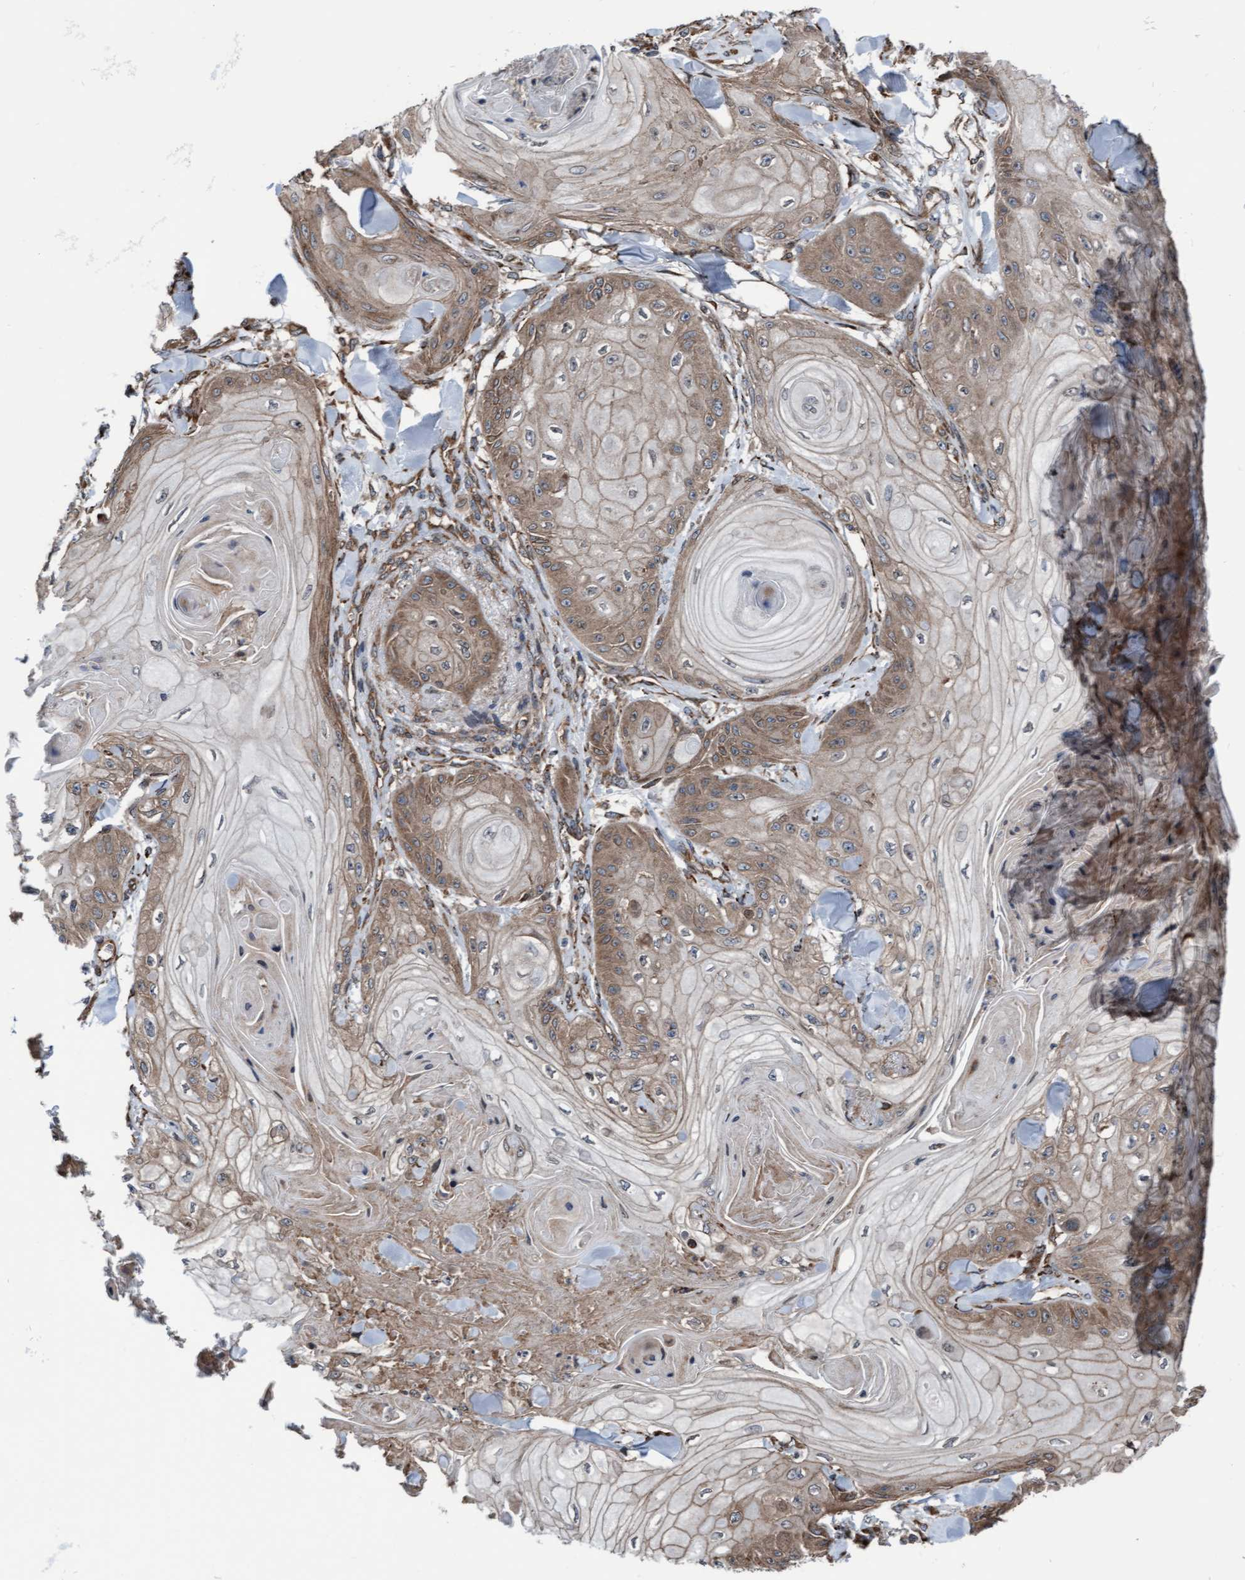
{"staining": {"intensity": "weak", "quantity": "25%-75%", "location": "cytoplasmic/membranous"}, "tissue": "skin cancer", "cell_type": "Tumor cells", "image_type": "cancer", "snomed": [{"axis": "morphology", "description": "Squamous cell carcinoma, NOS"}, {"axis": "topography", "description": "Skin"}], "caption": "Immunohistochemical staining of skin squamous cell carcinoma shows low levels of weak cytoplasmic/membranous positivity in approximately 25%-75% of tumor cells.", "gene": "RAP1GAP2", "patient": {"sex": "male", "age": 74}}